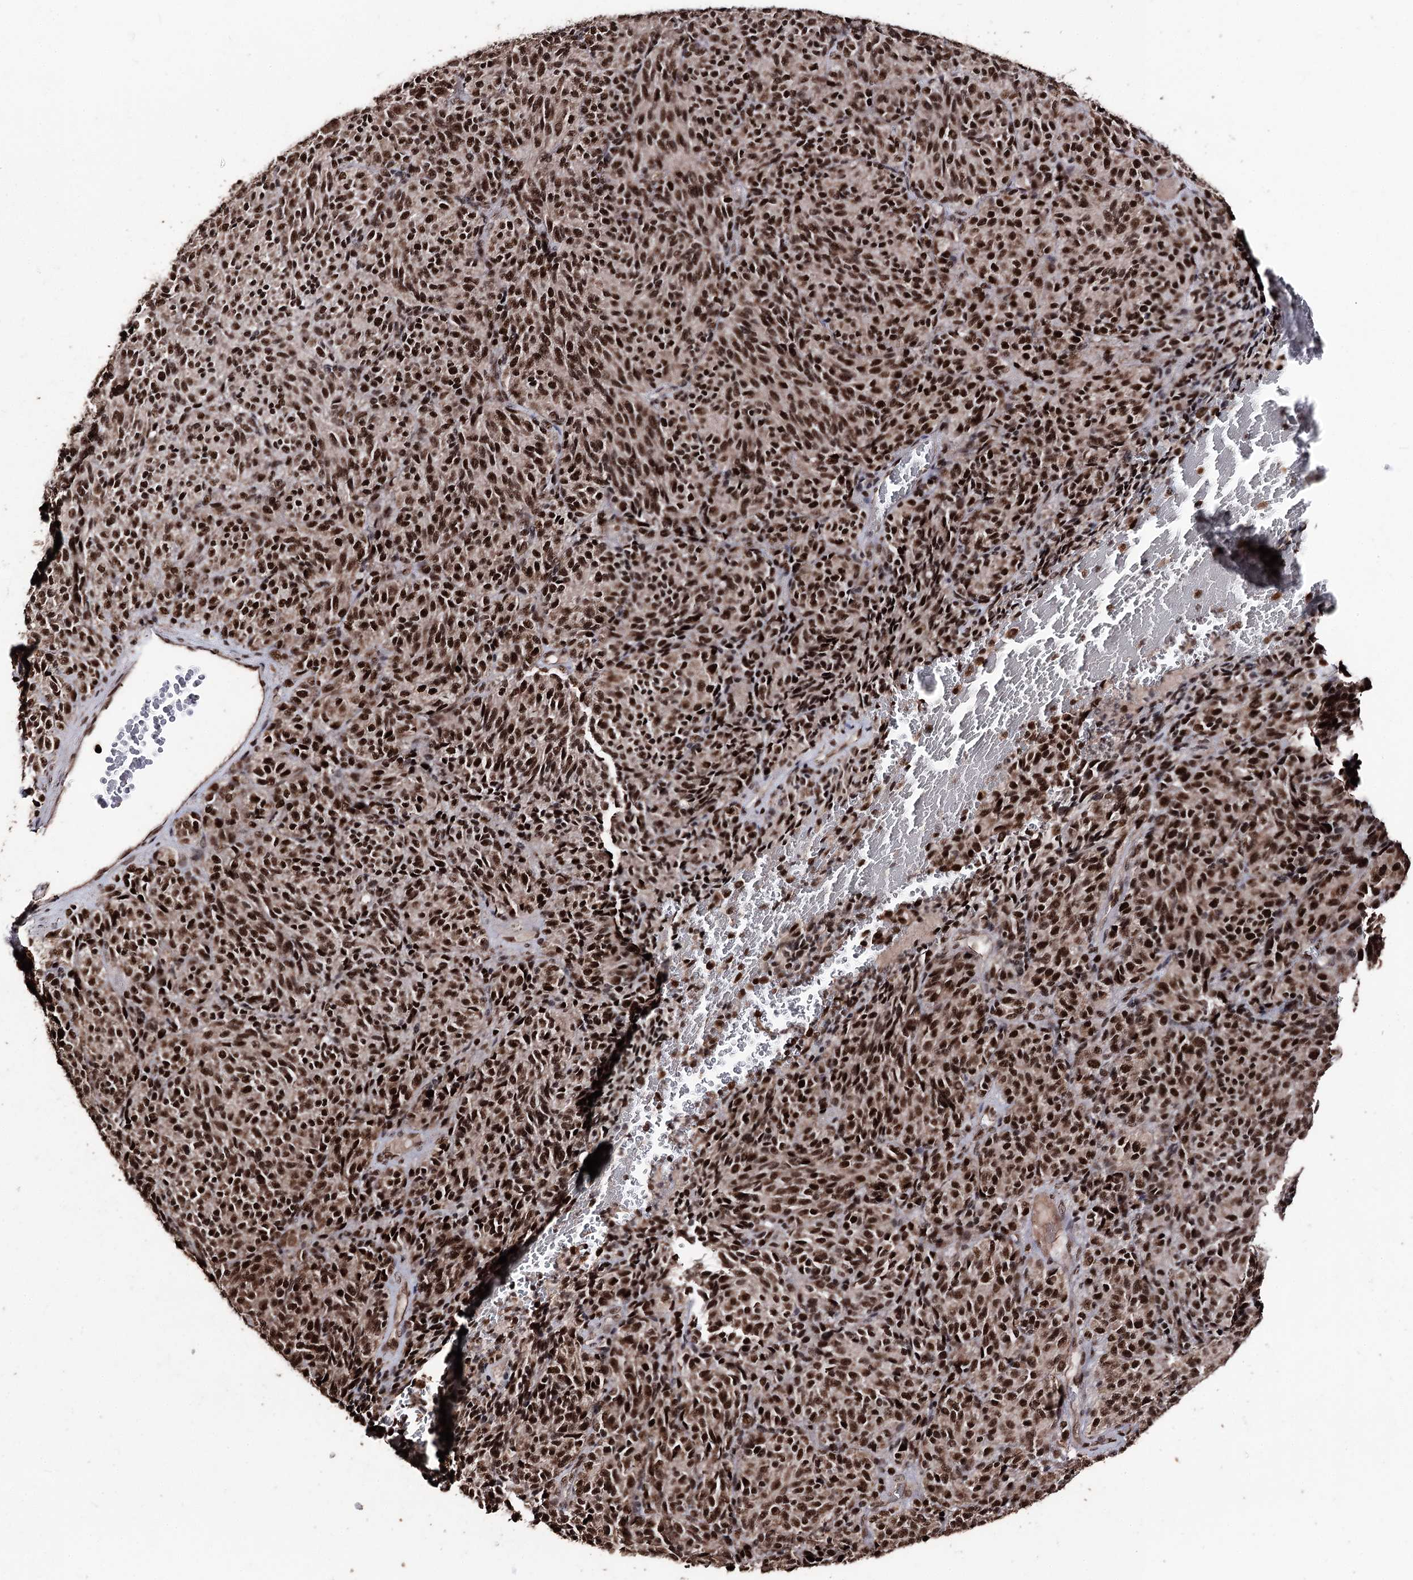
{"staining": {"intensity": "strong", "quantity": ">75%", "location": "nuclear"}, "tissue": "melanoma", "cell_type": "Tumor cells", "image_type": "cancer", "snomed": [{"axis": "morphology", "description": "Malignant melanoma, Metastatic site"}, {"axis": "topography", "description": "Brain"}], "caption": "Immunohistochemistry photomicrograph of neoplastic tissue: malignant melanoma (metastatic site) stained using IHC shows high levels of strong protein expression localized specifically in the nuclear of tumor cells, appearing as a nuclear brown color.", "gene": "U2SURP", "patient": {"sex": "female", "age": 56}}